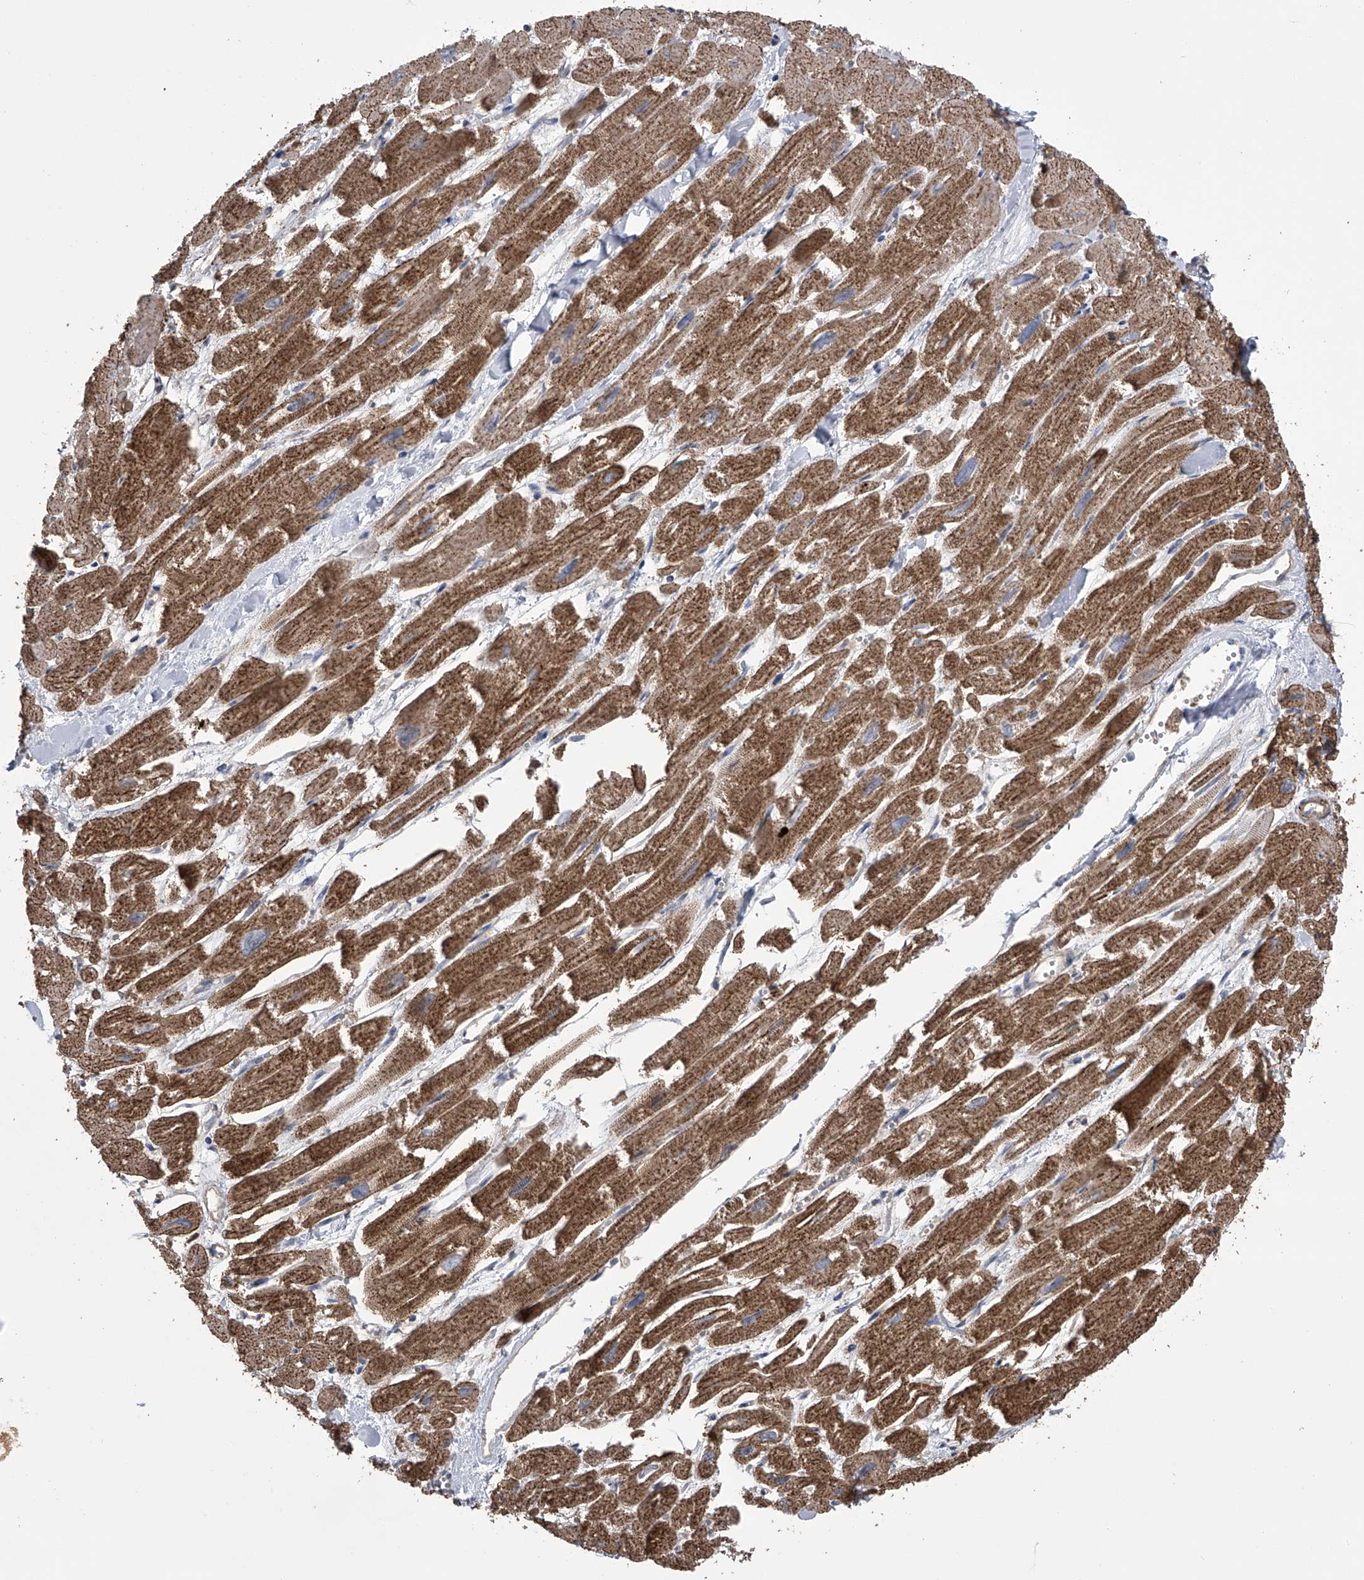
{"staining": {"intensity": "strong", "quantity": ">75%", "location": "cytoplasmic/membranous"}, "tissue": "heart muscle", "cell_type": "Cardiomyocytes", "image_type": "normal", "snomed": [{"axis": "morphology", "description": "Normal tissue, NOS"}, {"axis": "topography", "description": "Heart"}], "caption": "High-power microscopy captured an IHC micrograph of normal heart muscle, revealing strong cytoplasmic/membranous expression in approximately >75% of cardiomyocytes. Using DAB (brown) and hematoxylin (blue) stains, captured at high magnification using brightfield microscopy.", "gene": "ZNF343", "patient": {"sex": "male", "age": 54}}